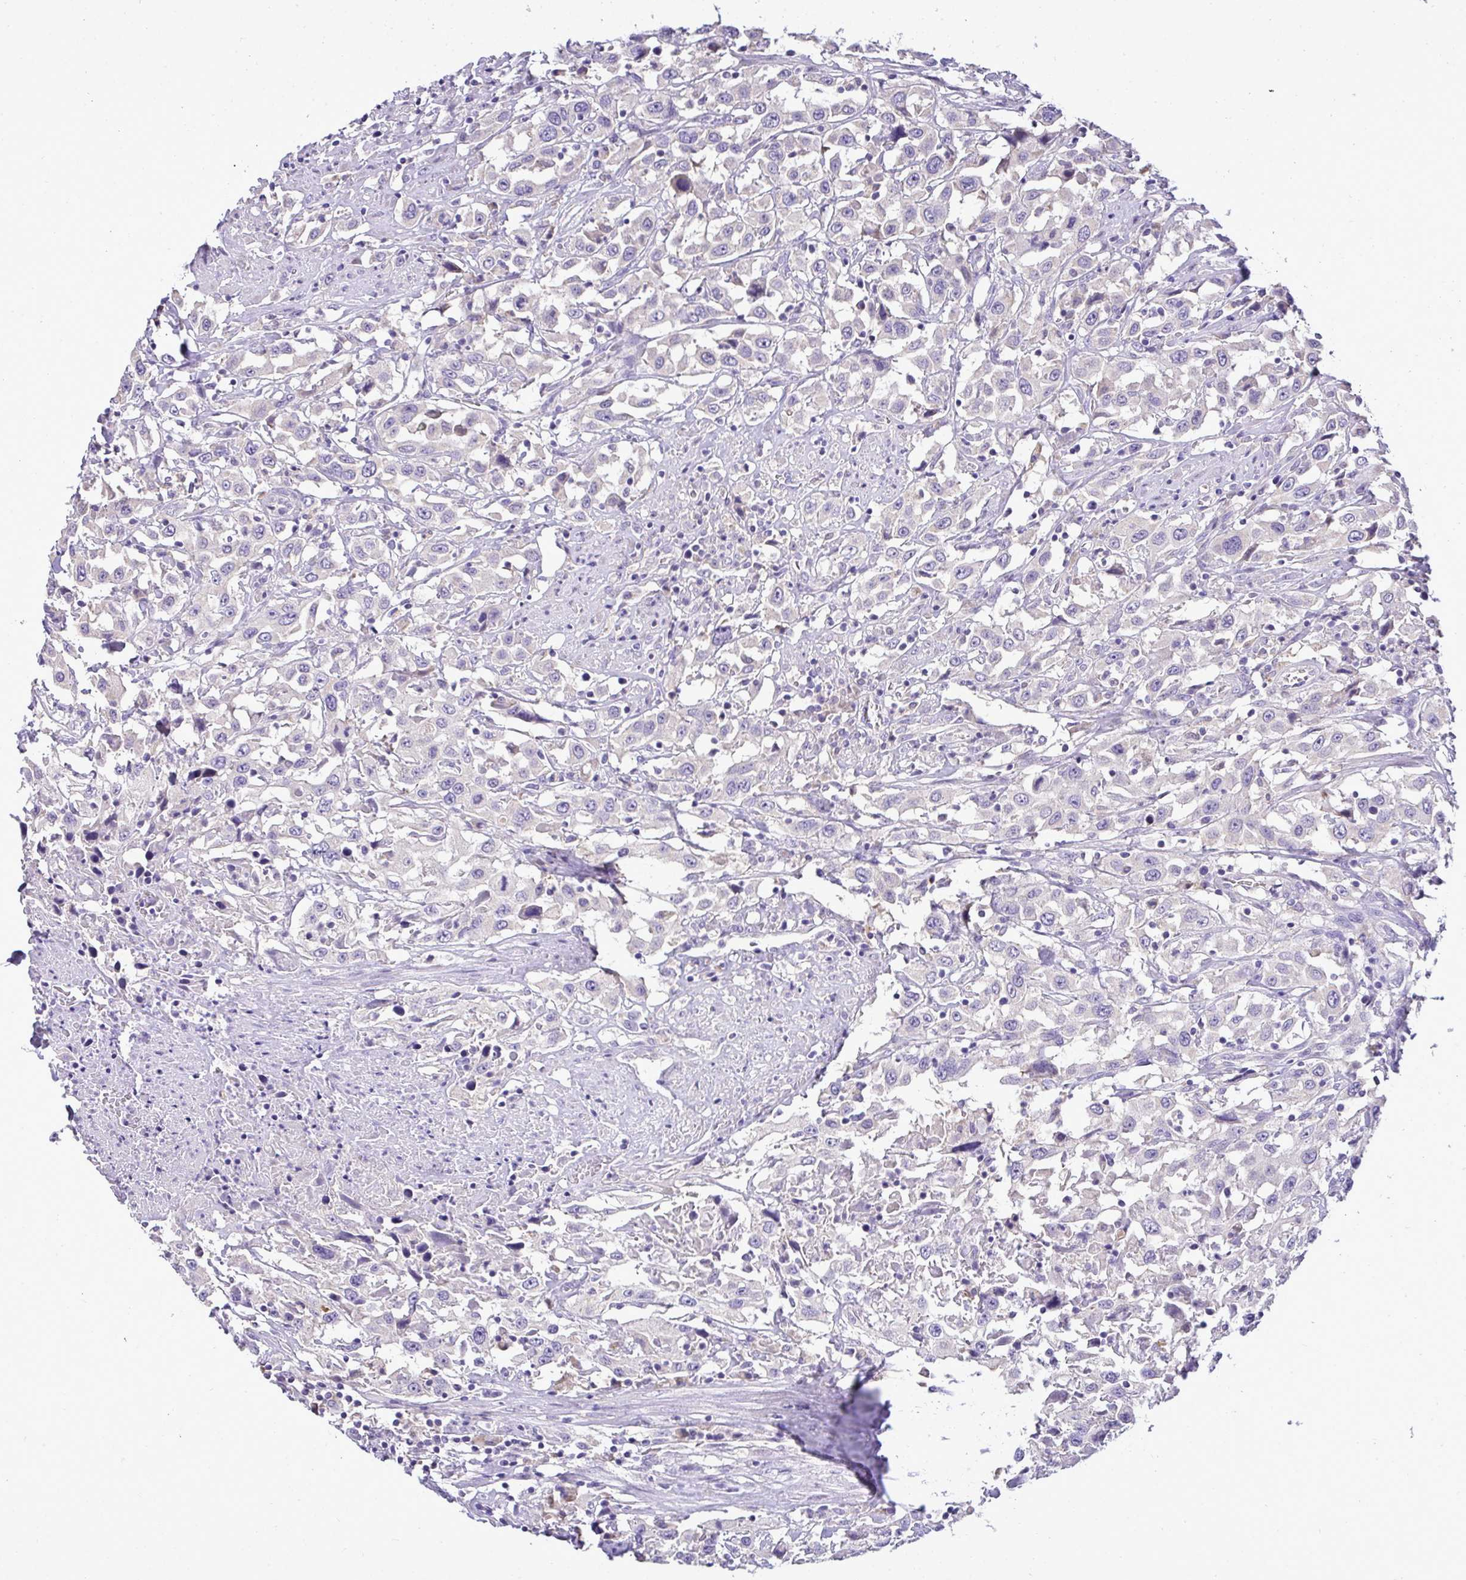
{"staining": {"intensity": "negative", "quantity": "none", "location": "none"}, "tissue": "urothelial cancer", "cell_type": "Tumor cells", "image_type": "cancer", "snomed": [{"axis": "morphology", "description": "Urothelial carcinoma, High grade"}, {"axis": "topography", "description": "Urinary bladder"}], "caption": "This image is of high-grade urothelial carcinoma stained with immunohistochemistry to label a protein in brown with the nuclei are counter-stained blue. There is no positivity in tumor cells. (Immunohistochemistry (ihc), brightfield microscopy, high magnification).", "gene": "ST8SIA2", "patient": {"sex": "male", "age": 61}}